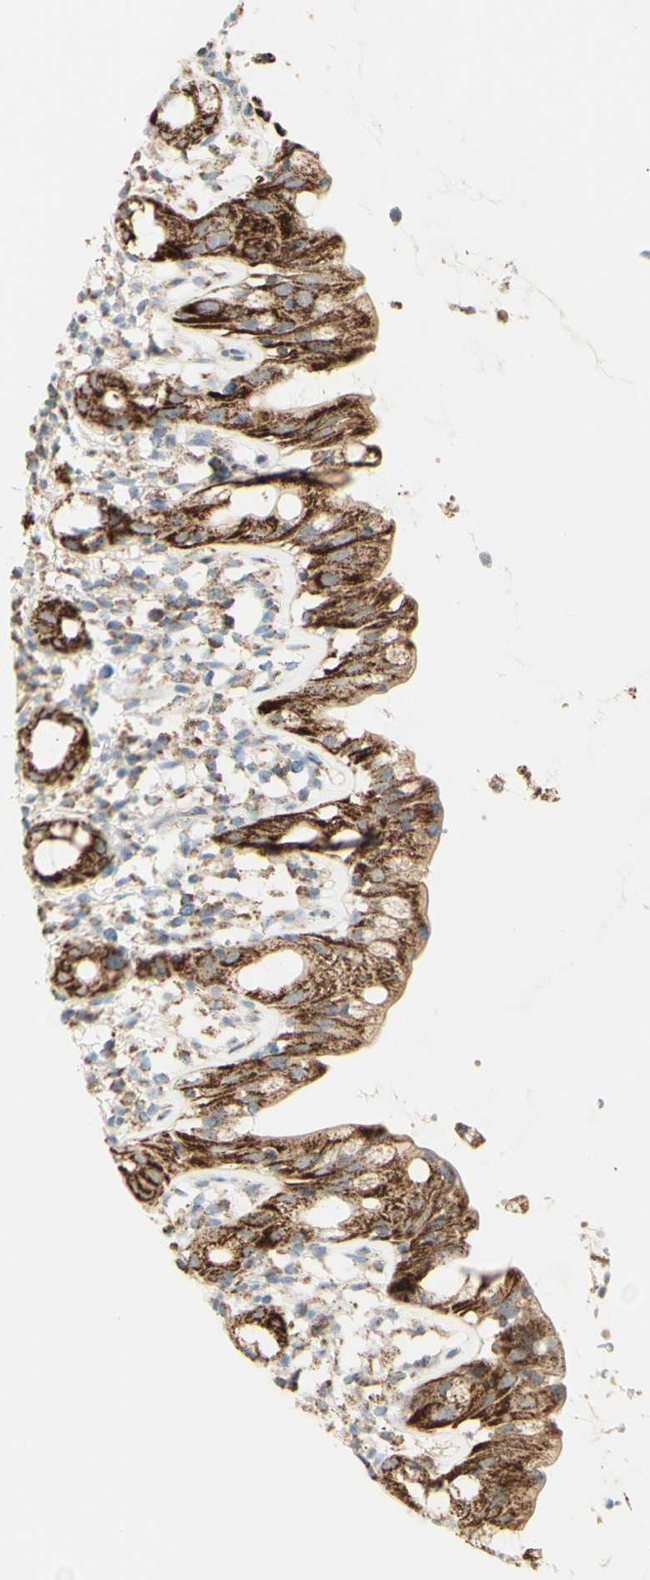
{"staining": {"intensity": "moderate", "quantity": ">75%", "location": "cytoplasmic/membranous"}, "tissue": "rectum", "cell_type": "Glandular cells", "image_type": "normal", "snomed": [{"axis": "morphology", "description": "Normal tissue, NOS"}, {"axis": "topography", "description": "Rectum"}], "caption": "Immunohistochemistry of unremarkable rectum displays medium levels of moderate cytoplasmic/membranous positivity in approximately >75% of glandular cells.", "gene": "LETM1", "patient": {"sex": "male", "age": 44}}